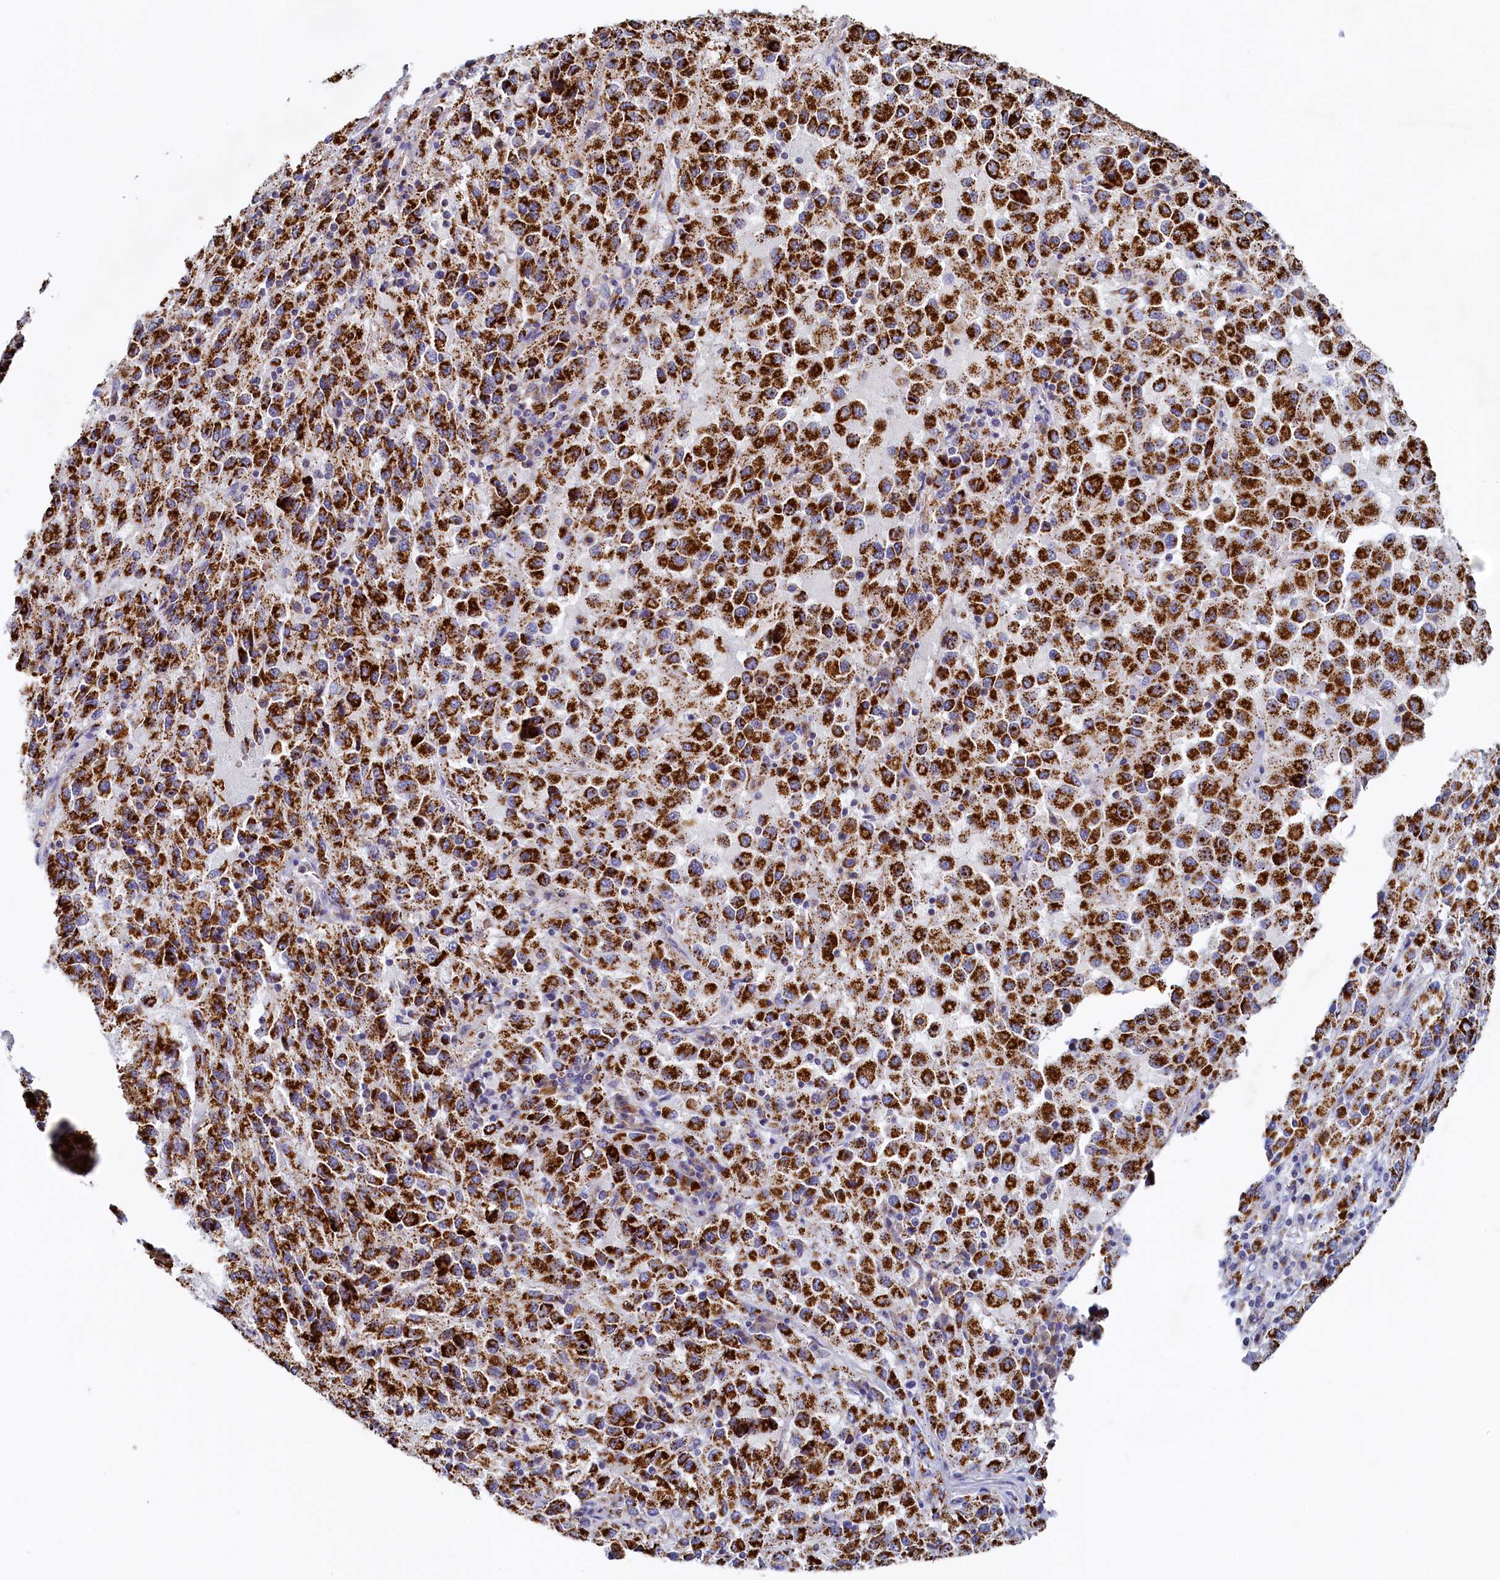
{"staining": {"intensity": "strong", "quantity": ">75%", "location": "cytoplasmic/membranous"}, "tissue": "melanoma", "cell_type": "Tumor cells", "image_type": "cancer", "snomed": [{"axis": "morphology", "description": "Malignant melanoma, Metastatic site"}, {"axis": "topography", "description": "Lung"}], "caption": "A brown stain labels strong cytoplasmic/membranous expression of a protein in human melanoma tumor cells. (DAB IHC with brightfield microscopy, high magnification).", "gene": "POC1A", "patient": {"sex": "male", "age": 64}}